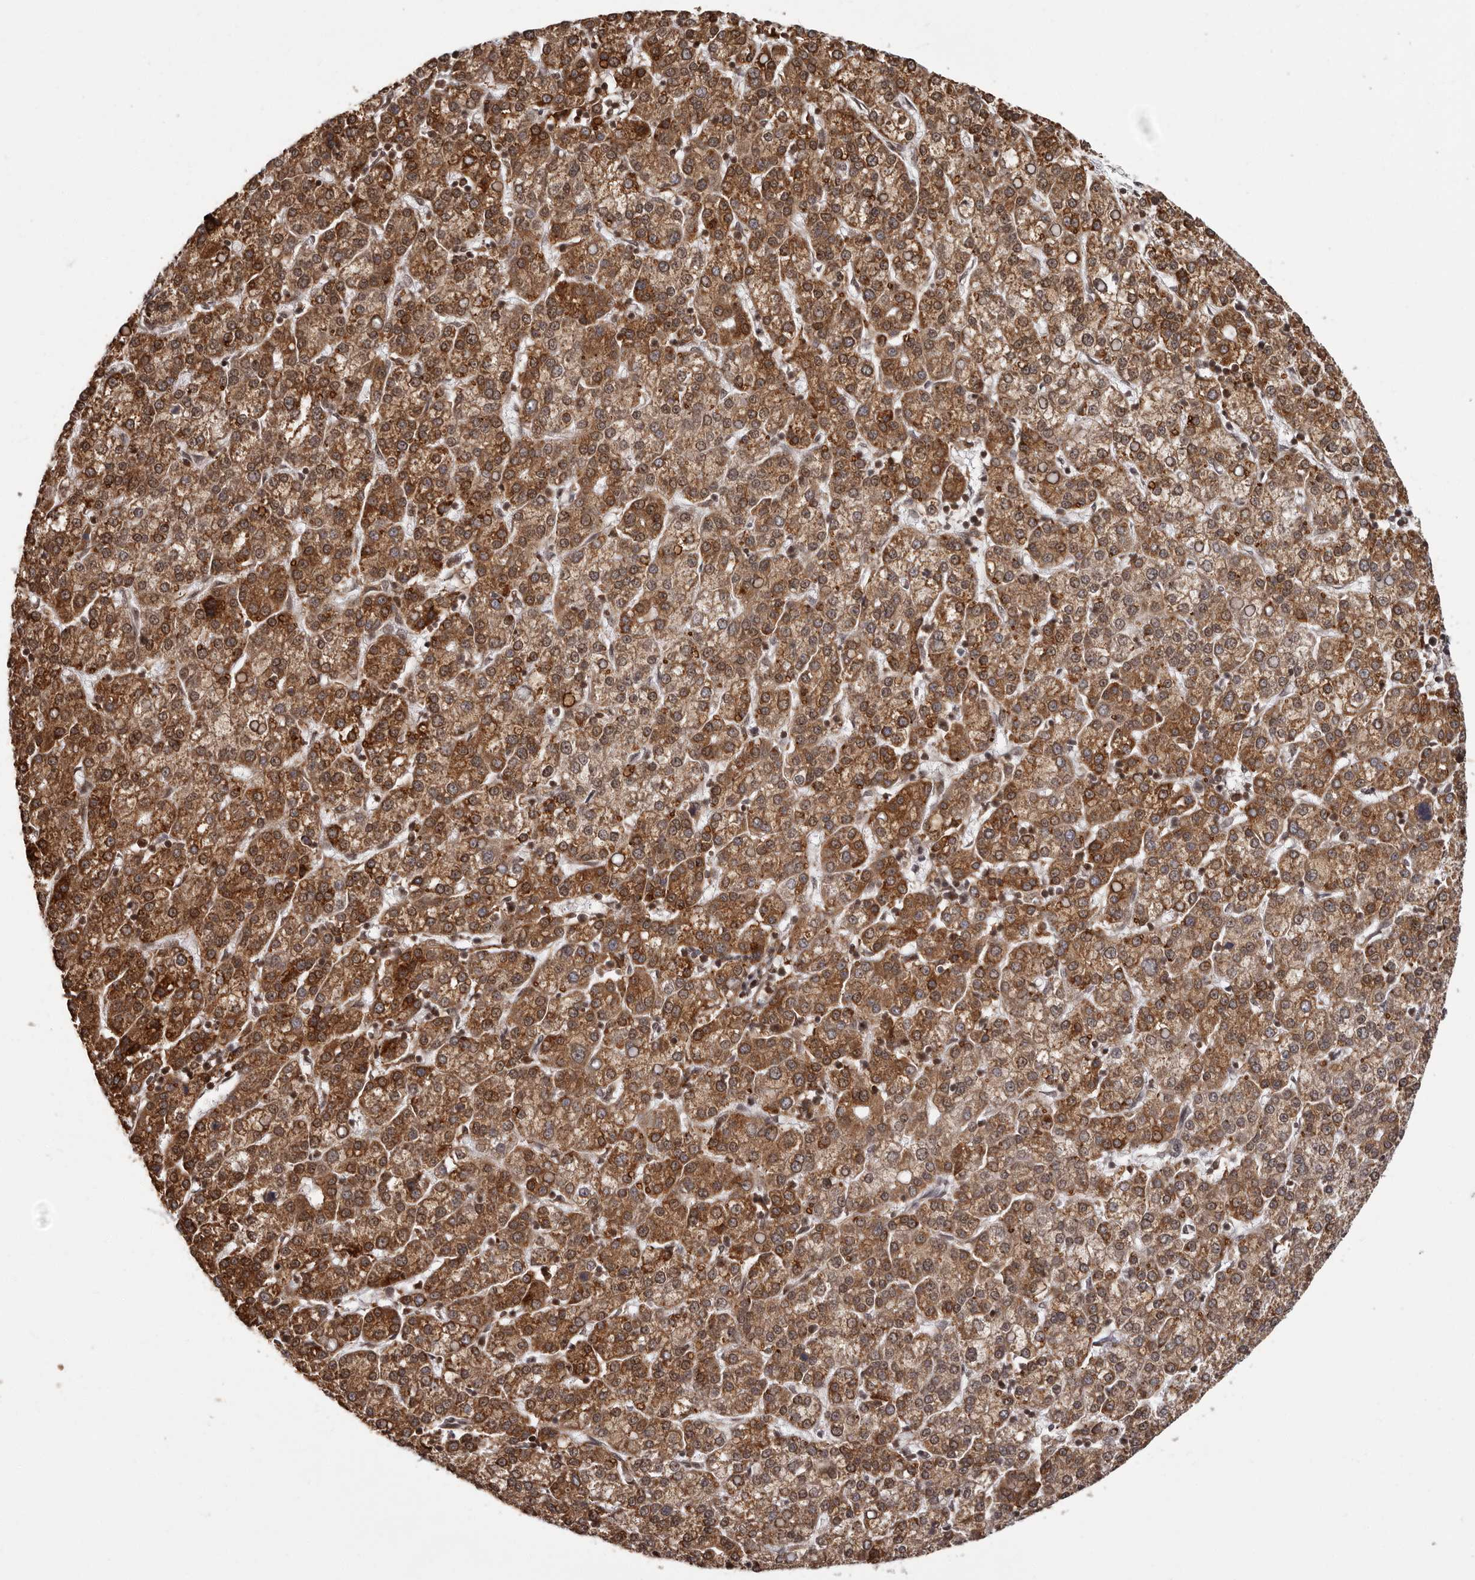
{"staining": {"intensity": "strong", "quantity": ">75%", "location": "cytoplasmic/membranous"}, "tissue": "liver cancer", "cell_type": "Tumor cells", "image_type": "cancer", "snomed": [{"axis": "morphology", "description": "Carcinoma, Hepatocellular, NOS"}, {"axis": "topography", "description": "Liver"}], "caption": "This photomicrograph demonstrates immunohistochemistry staining of human hepatocellular carcinoma (liver), with high strong cytoplasmic/membranous expression in about >75% of tumor cells.", "gene": "IL32", "patient": {"sex": "female", "age": 58}}